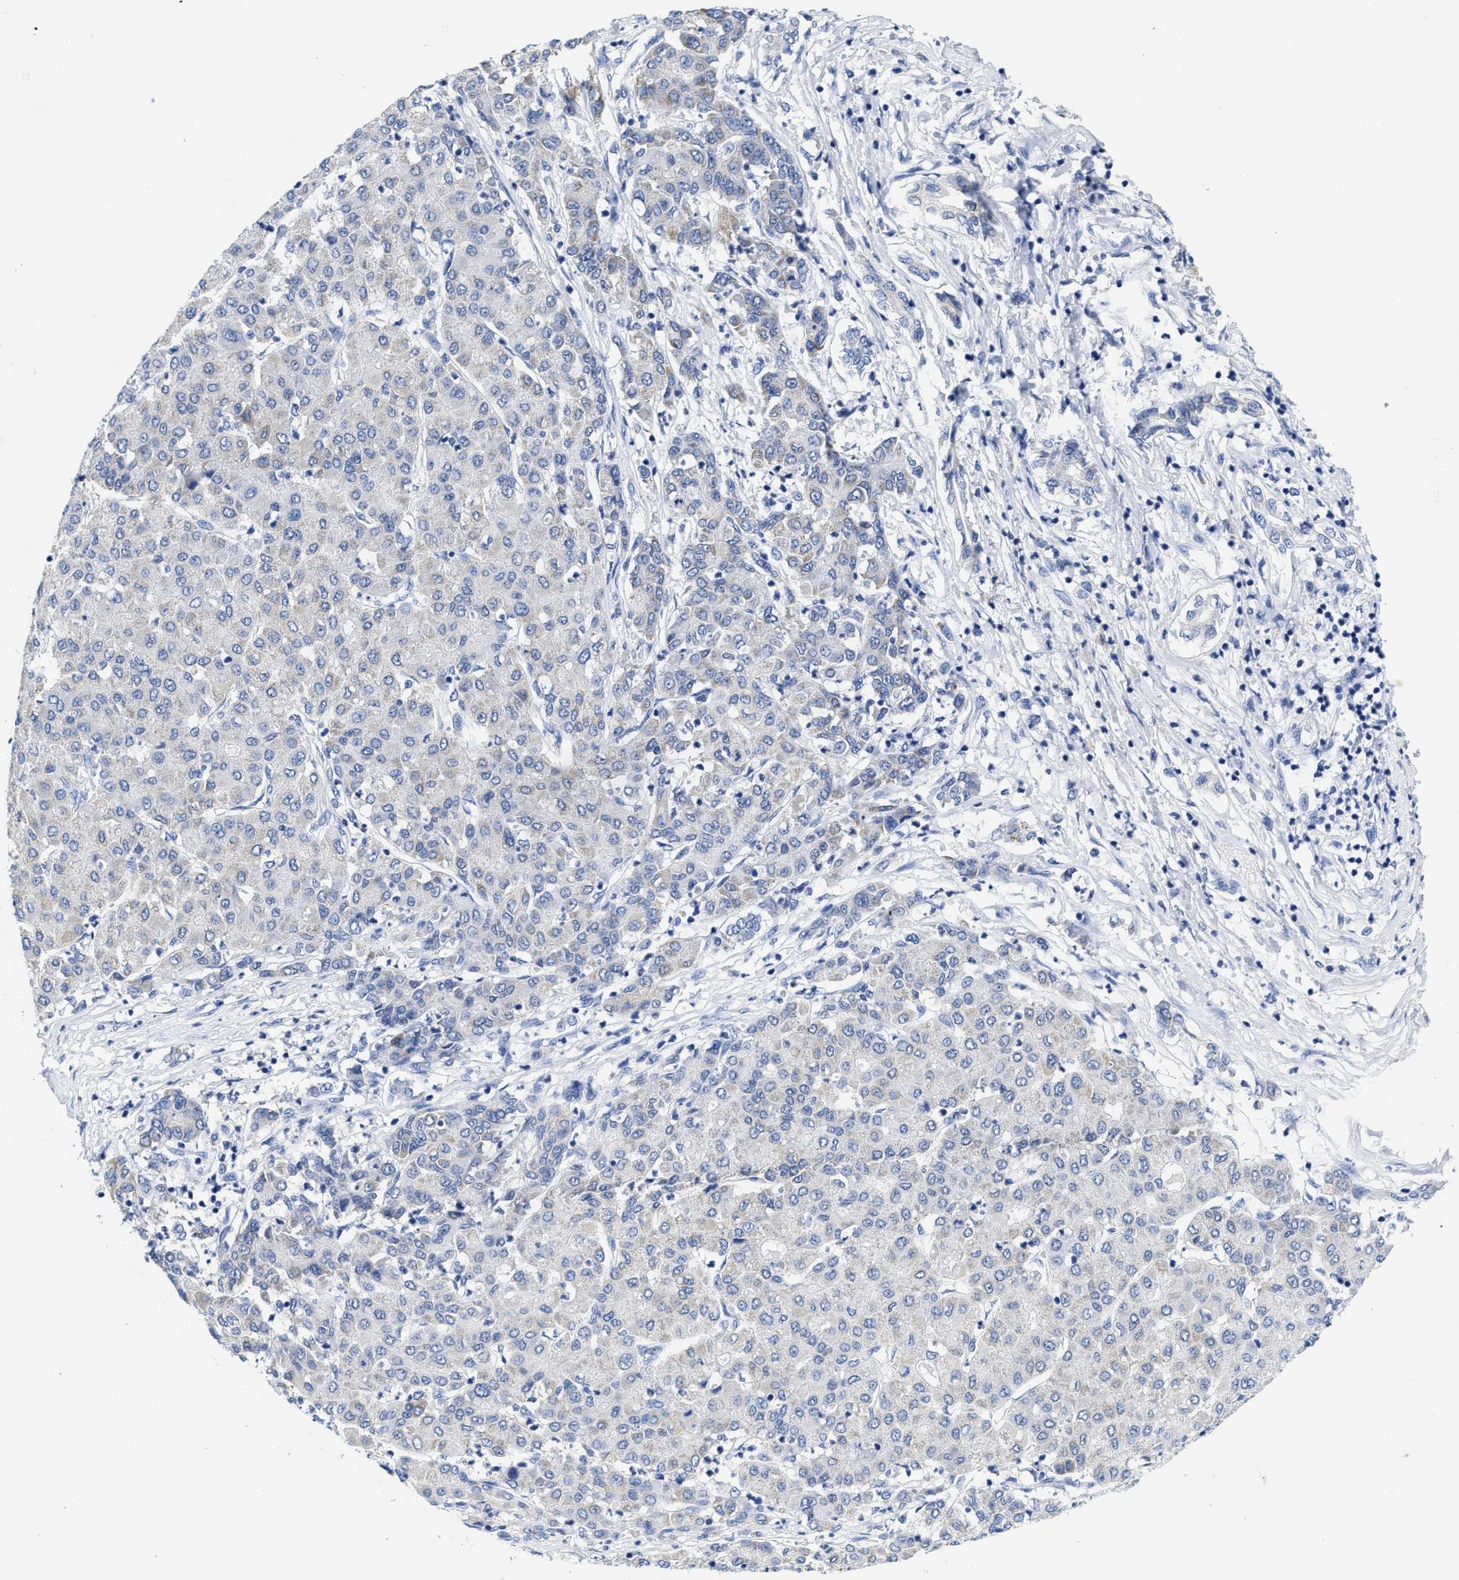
{"staining": {"intensity": "negative", "quantity": "none", "location": "none"}, "tissue": "liver cancer", "cell_type": "Tumor cells", "image_type": "cancer", "snomed": [{"axis": "morphology", "description": "Carcinoma, Hepatocellular, NOS"}, {"axis": "topography", "description": "Liver"}], "caption": "Immunohistochemistry of liver hepatocellular carcinoma shows no positivity in tumor cells.", "gene": "TBRG4", "patient": {"sex": "male", "age": 65}}